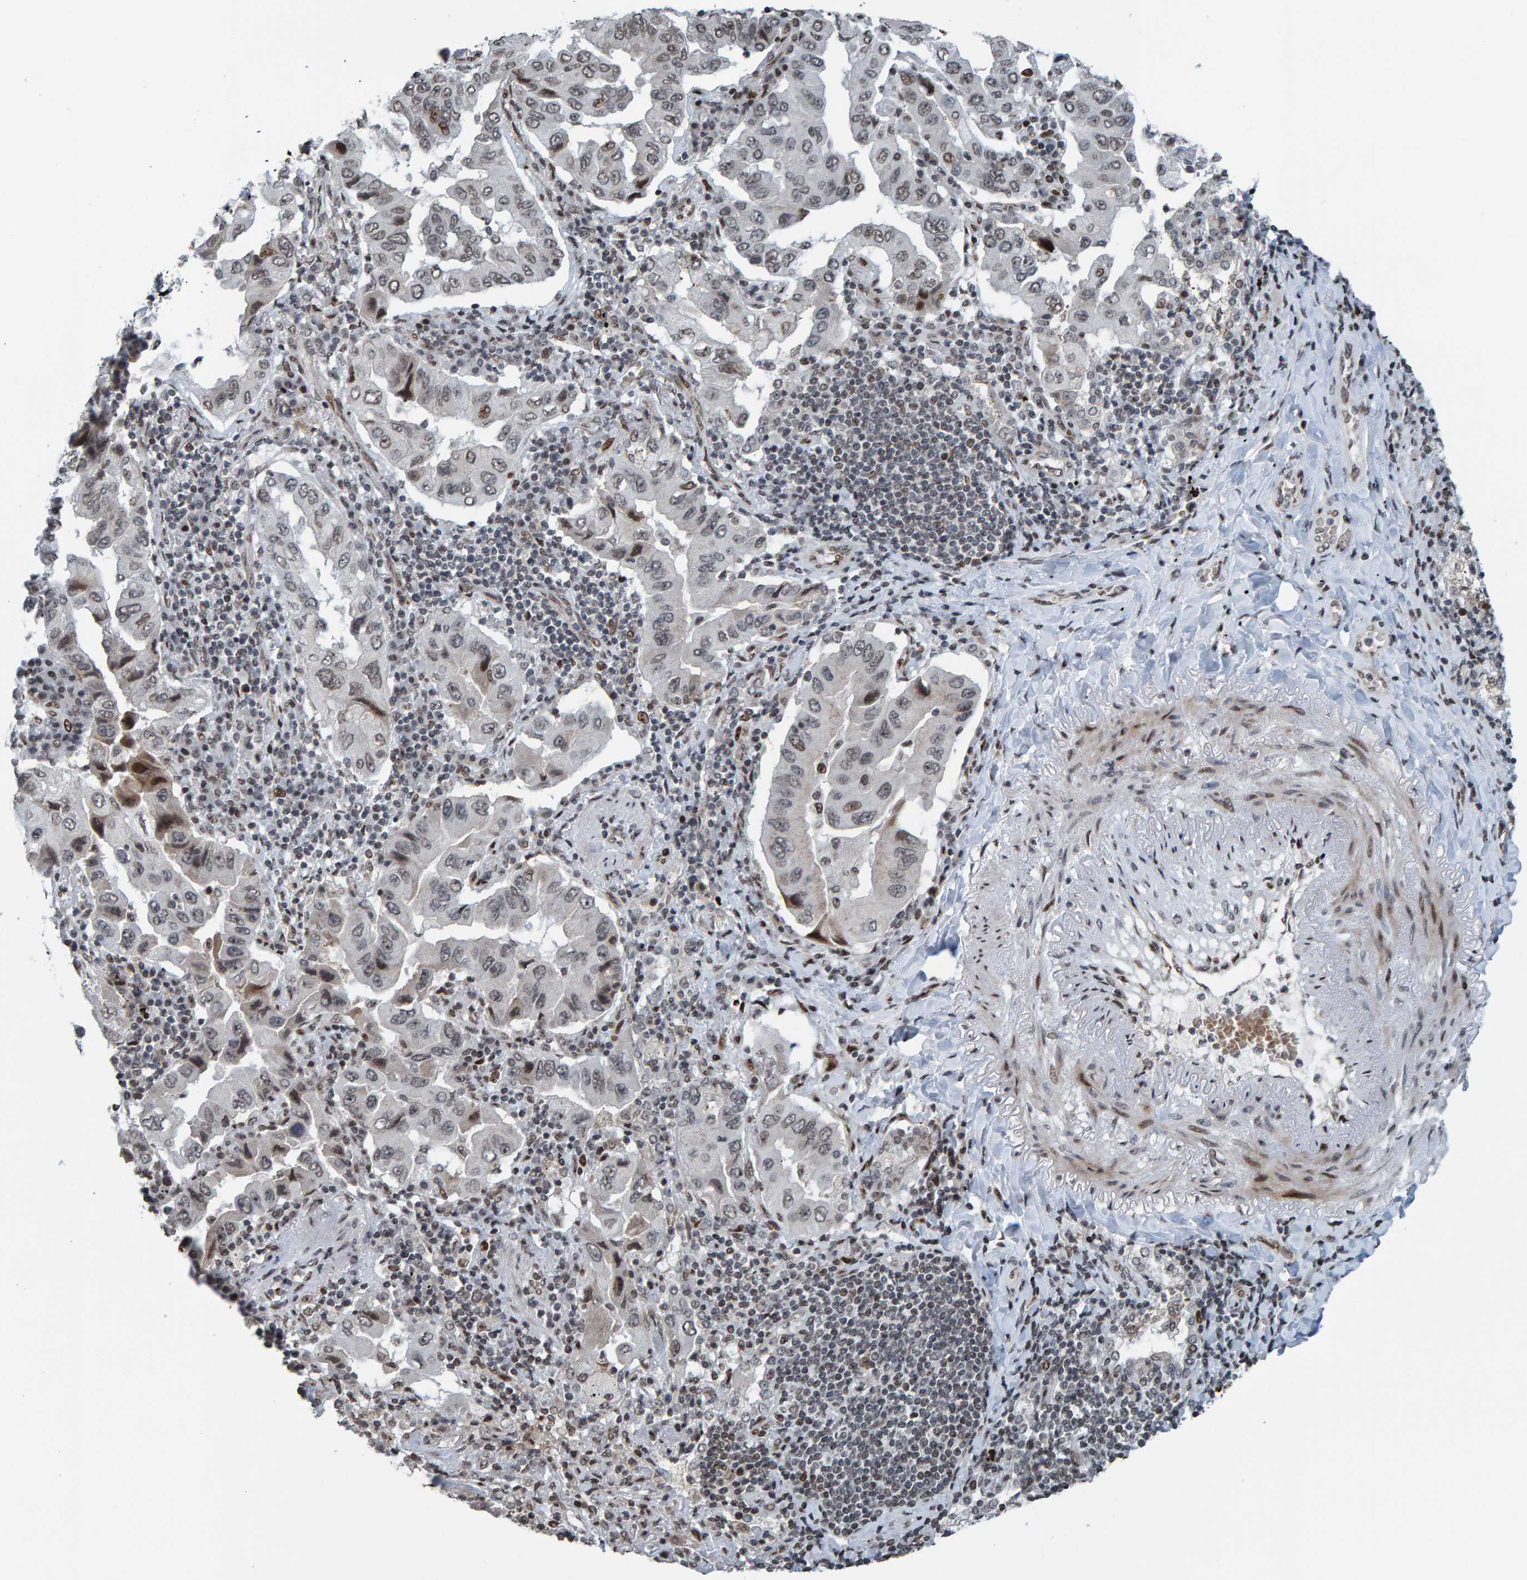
{"staining": {"intensity": "moderate", "quantity": "<25%", "location": "nuclear"}, "tissue": "lung cancer", "cell_type": "Tumor cells", "image_type": "cancer", "snomed": [{"axis": "morphology", "description": "Adenocarcinoma, NOS"}, {"axis": "topography", "description": "Lung"}], "caption": "Immunohistochemistry (IHC) staining of lung adenocarcinoma, which reveals low levels of moderate nuclear expression in about <25% of tumor cells indicating moderate nuclear protein staining. The staining was performed using DAB (brown) for protein detection and nuclei were counterstained in hematoxylin (blue).", "gene": "ZNF366", "patient": {"sex": "female", "age": 65}}